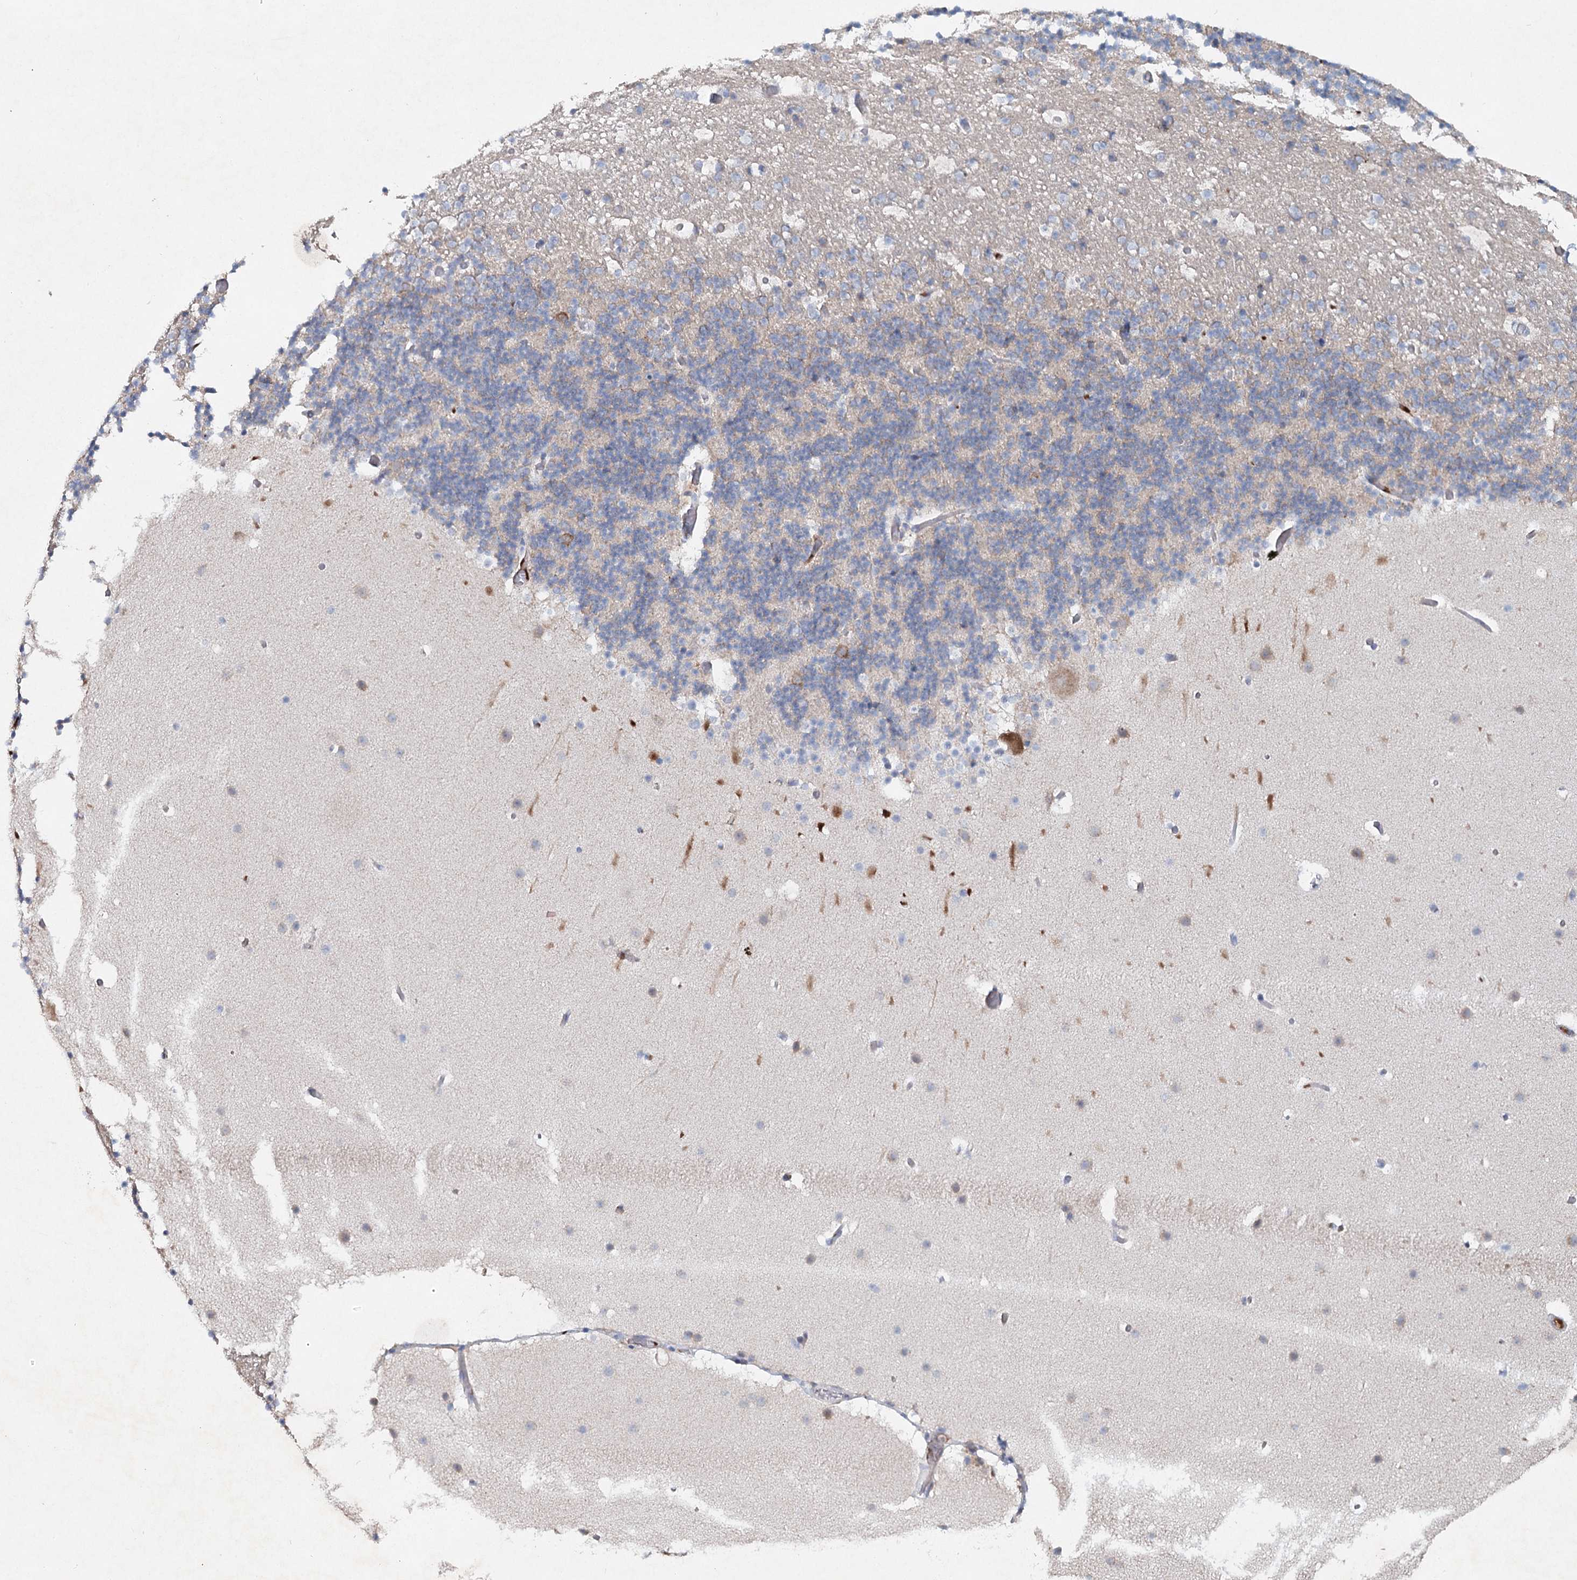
{"staining": {"intensity": "weak", "quantity": "25%-75%", "location": "cytoplasmic/membranous"}, "tissue": "cerebellum", "cell_type": "Cells in granular layer", "image_type": "normal", "snomed": [{"axis": "morphology", "description": "Normal tissue, NOS"}, {"axis": "topography", "description": "Cerebellum"}], "caption": "Immunohistochemistry (IHC) (DAB) staining of benign human cerebellum exhibits weak cytoplasmic/membranous protein staining in approximately 25%-75% of cells in granular layer.", "gene": "RFX6", "patient": {"sex": "male", "age": 57}}